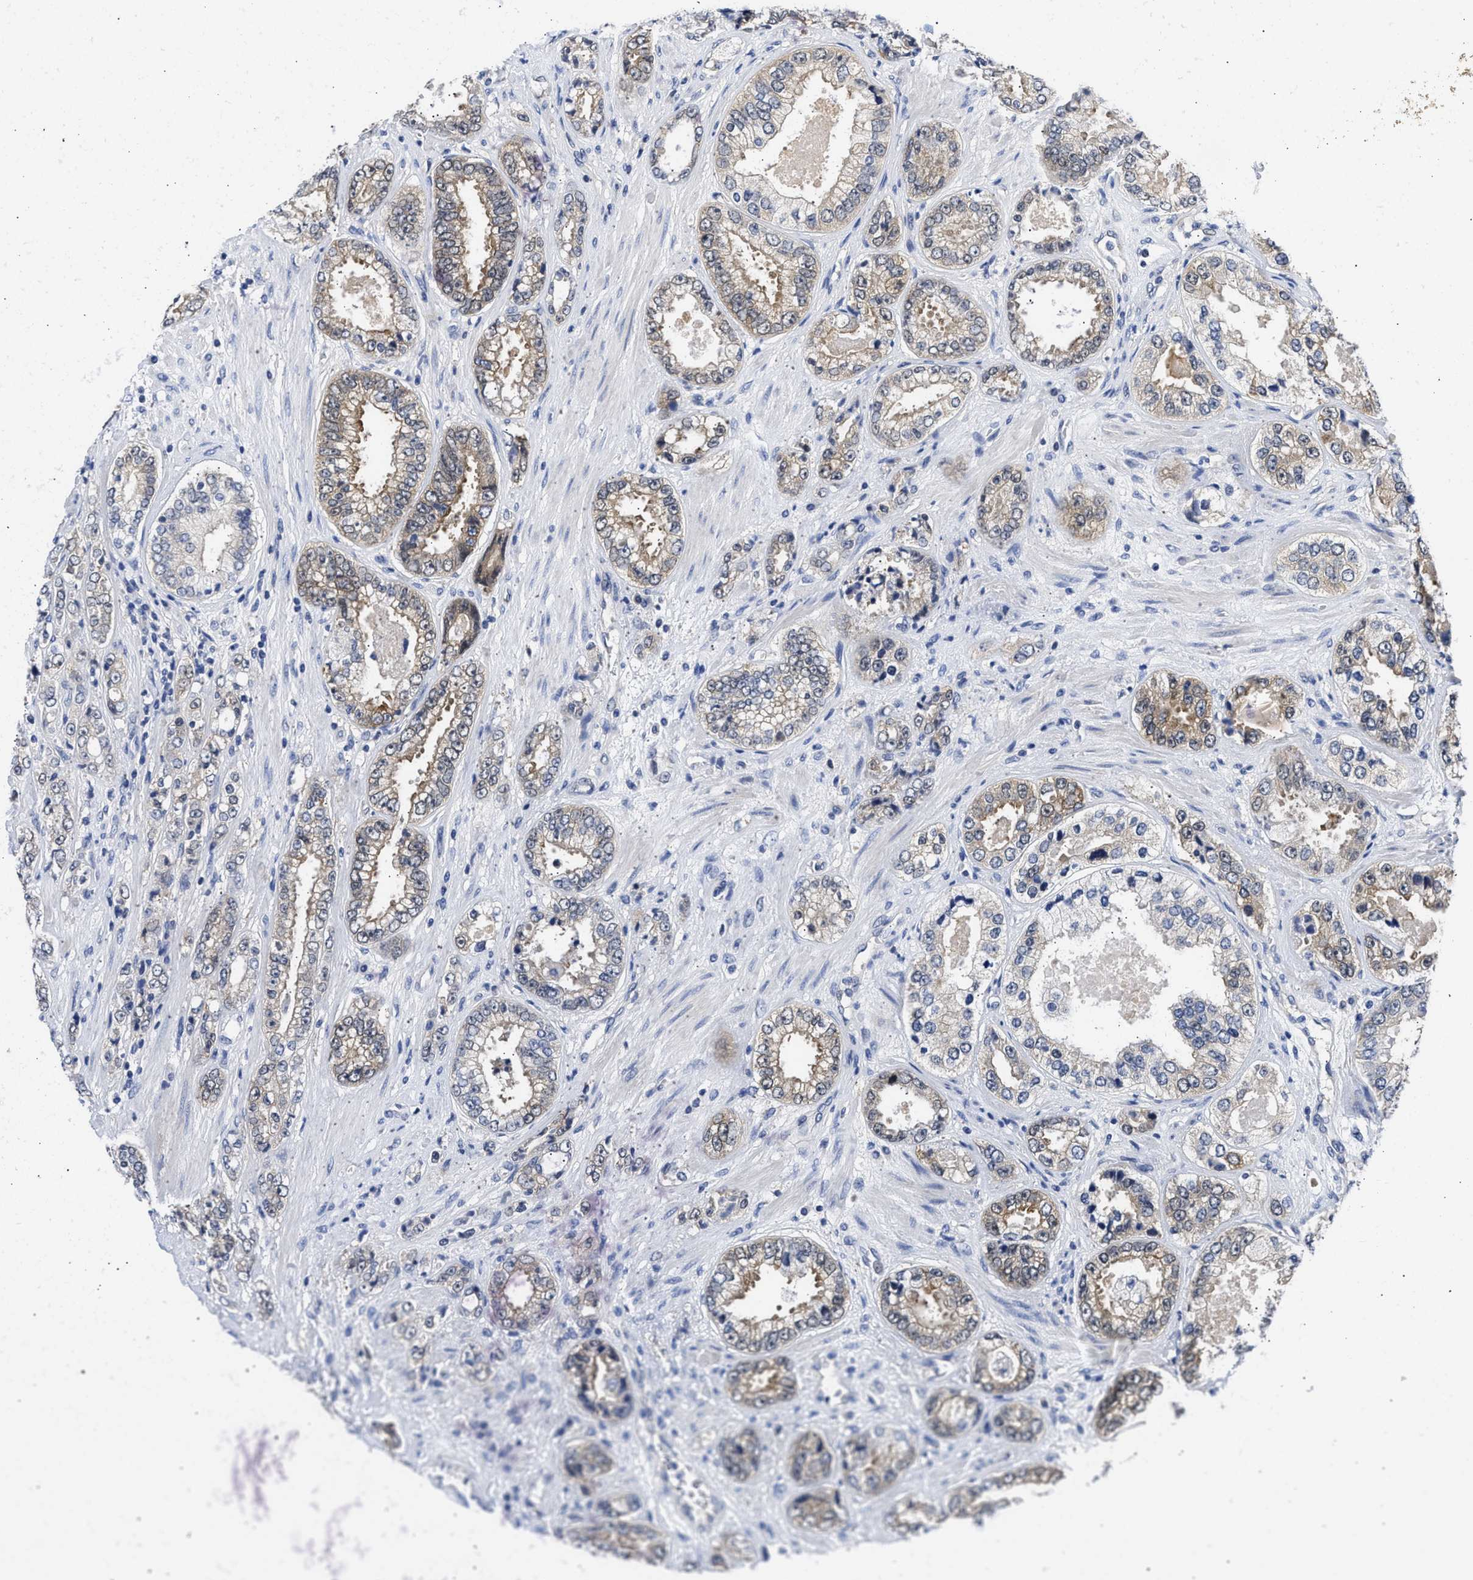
{"staining": {"intensity": "weak", "quantity": "25%-75%", "location": "cytoplasmic/membranous"}, "tissue": "prostate cancer", "cell_type": "Tumor cells", "image_type": "cancer", "snomed": [{"axis": "morphology", "description": "Adenocarcinoma, High grade"}, {"axis": "topography", "description": "Prostate"}], "caption": "DAB (3,3'-diaminobenzidine) immunohistochemical staining of prostate cancer demonstrates weak cytoplasmic/membranous protein staining in approximately 25%-75% of tumor cells.", "gene": "XPO5", "patient": {"sex": "male", "age": 61}}